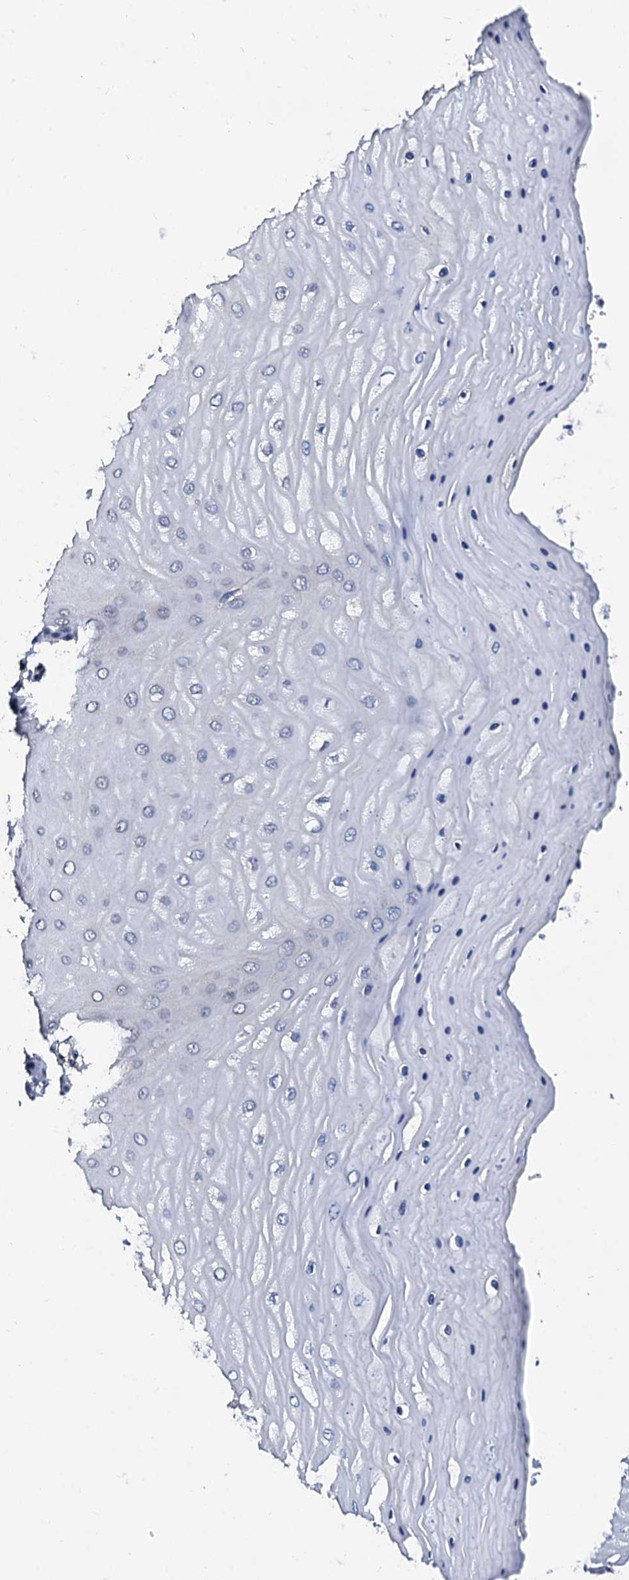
{"staining": {"intensity": "negative", "quantity": "none", "location": "none"}, "tissue": "cervix", "cell_type": "Glandular cells", "image_type": "normal", "snomed": [{"axis": "morphology", "description": "Normal tissue, NOS"}, {"axis": "topography", "description": "Cervix"}], "caption": "There is no significant positivity in glandular cells of cervix. (Brightfield microscopy of DAB IHC at high magnification).", "gene": "CSN2", "patient": {"sex": "female", "age": 55}}